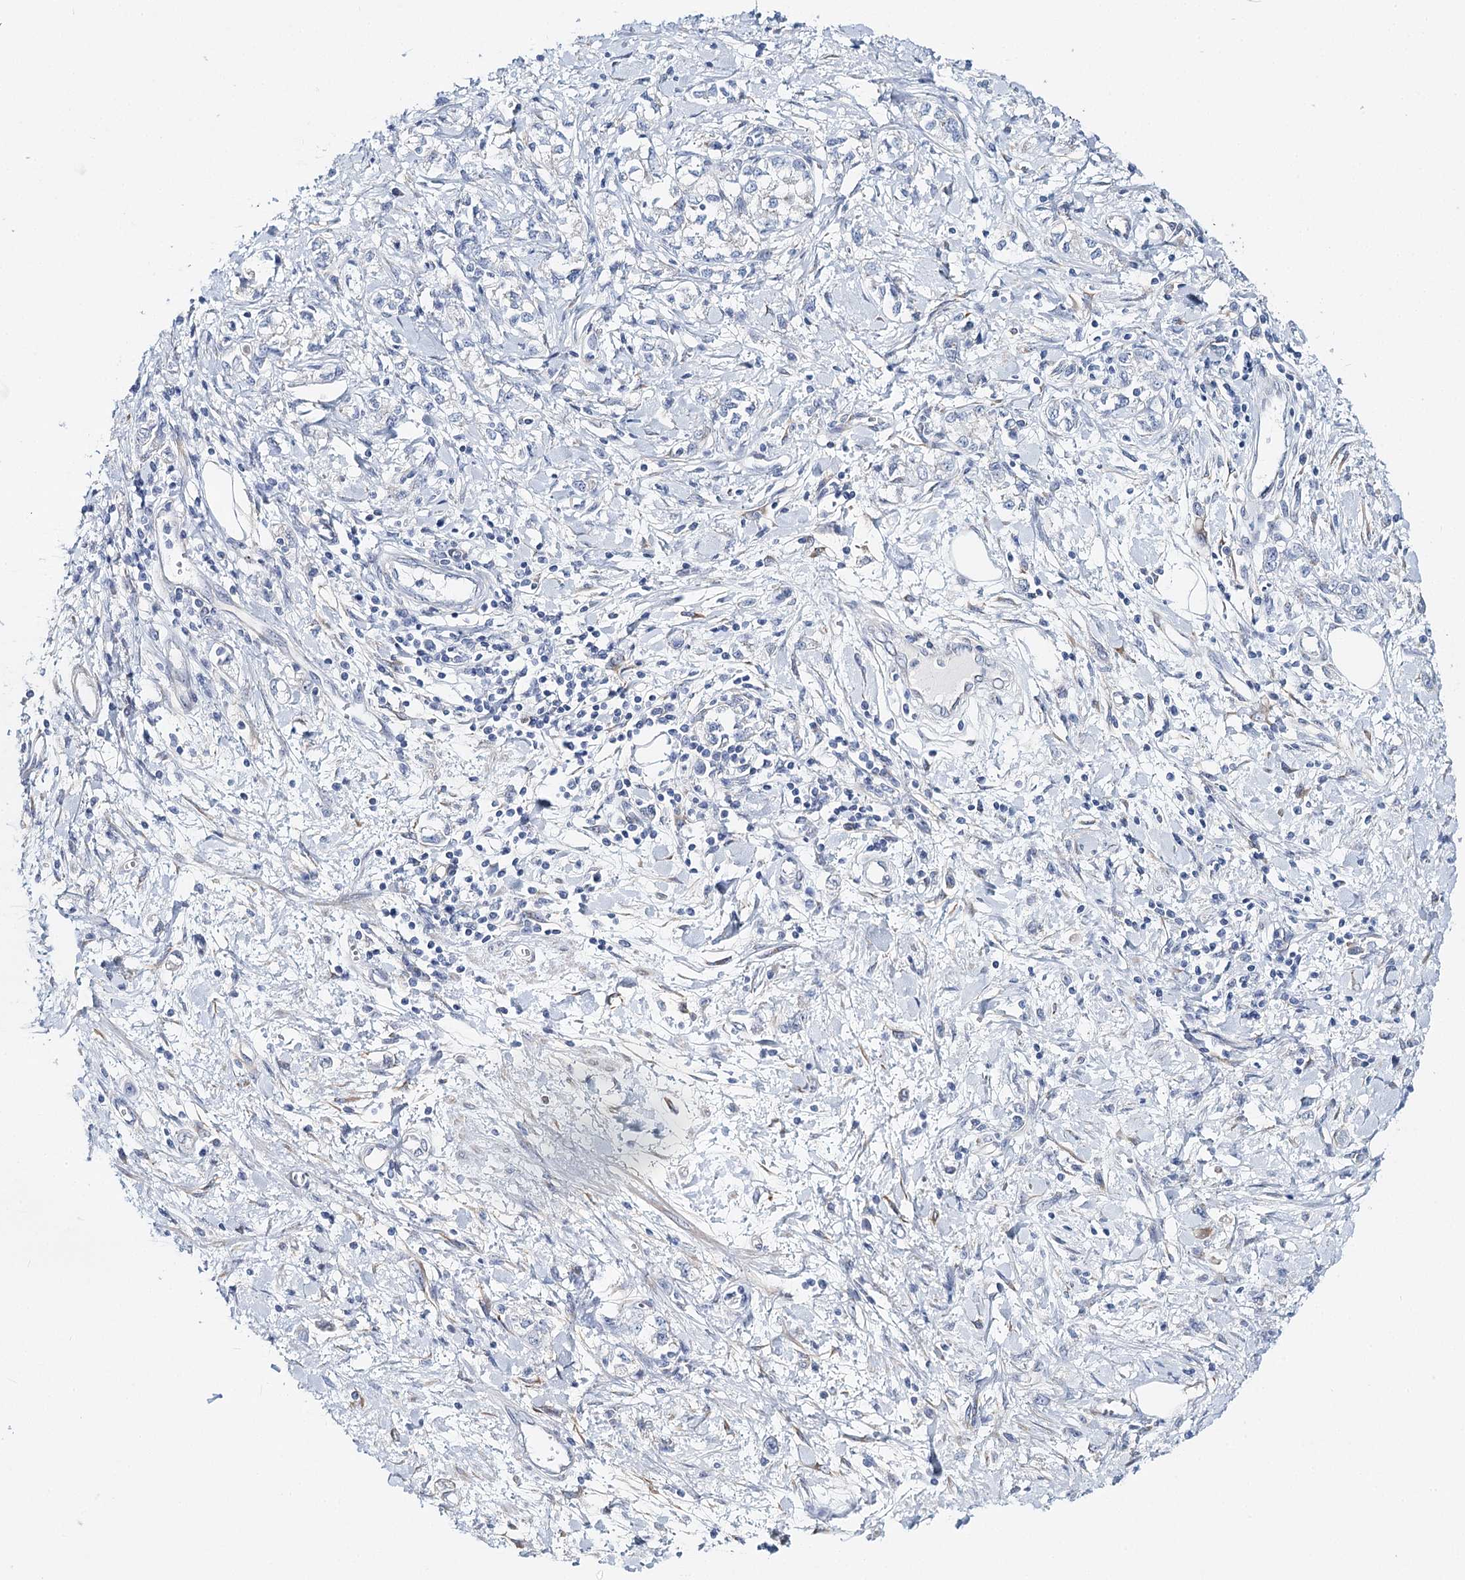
{"staining": {"intensity": "negative", "quantity": "none", "location": "none"}, "tissue": "stomach cancer", "cell_type": "Tumor cells", "image_type": "cancer", "snomed": [{"axis": "morphology", "description": "Adenocarcinoma, NOS"}, {"axis": "topography", "description": "Stomach"}], "caption": "DAB immunohistochemical staining of stomach adenocarcinoma demonstrates no significant expression in tumor cells.", "gene": "TEX12", "patient": {"sex": "female", "age": 76}}